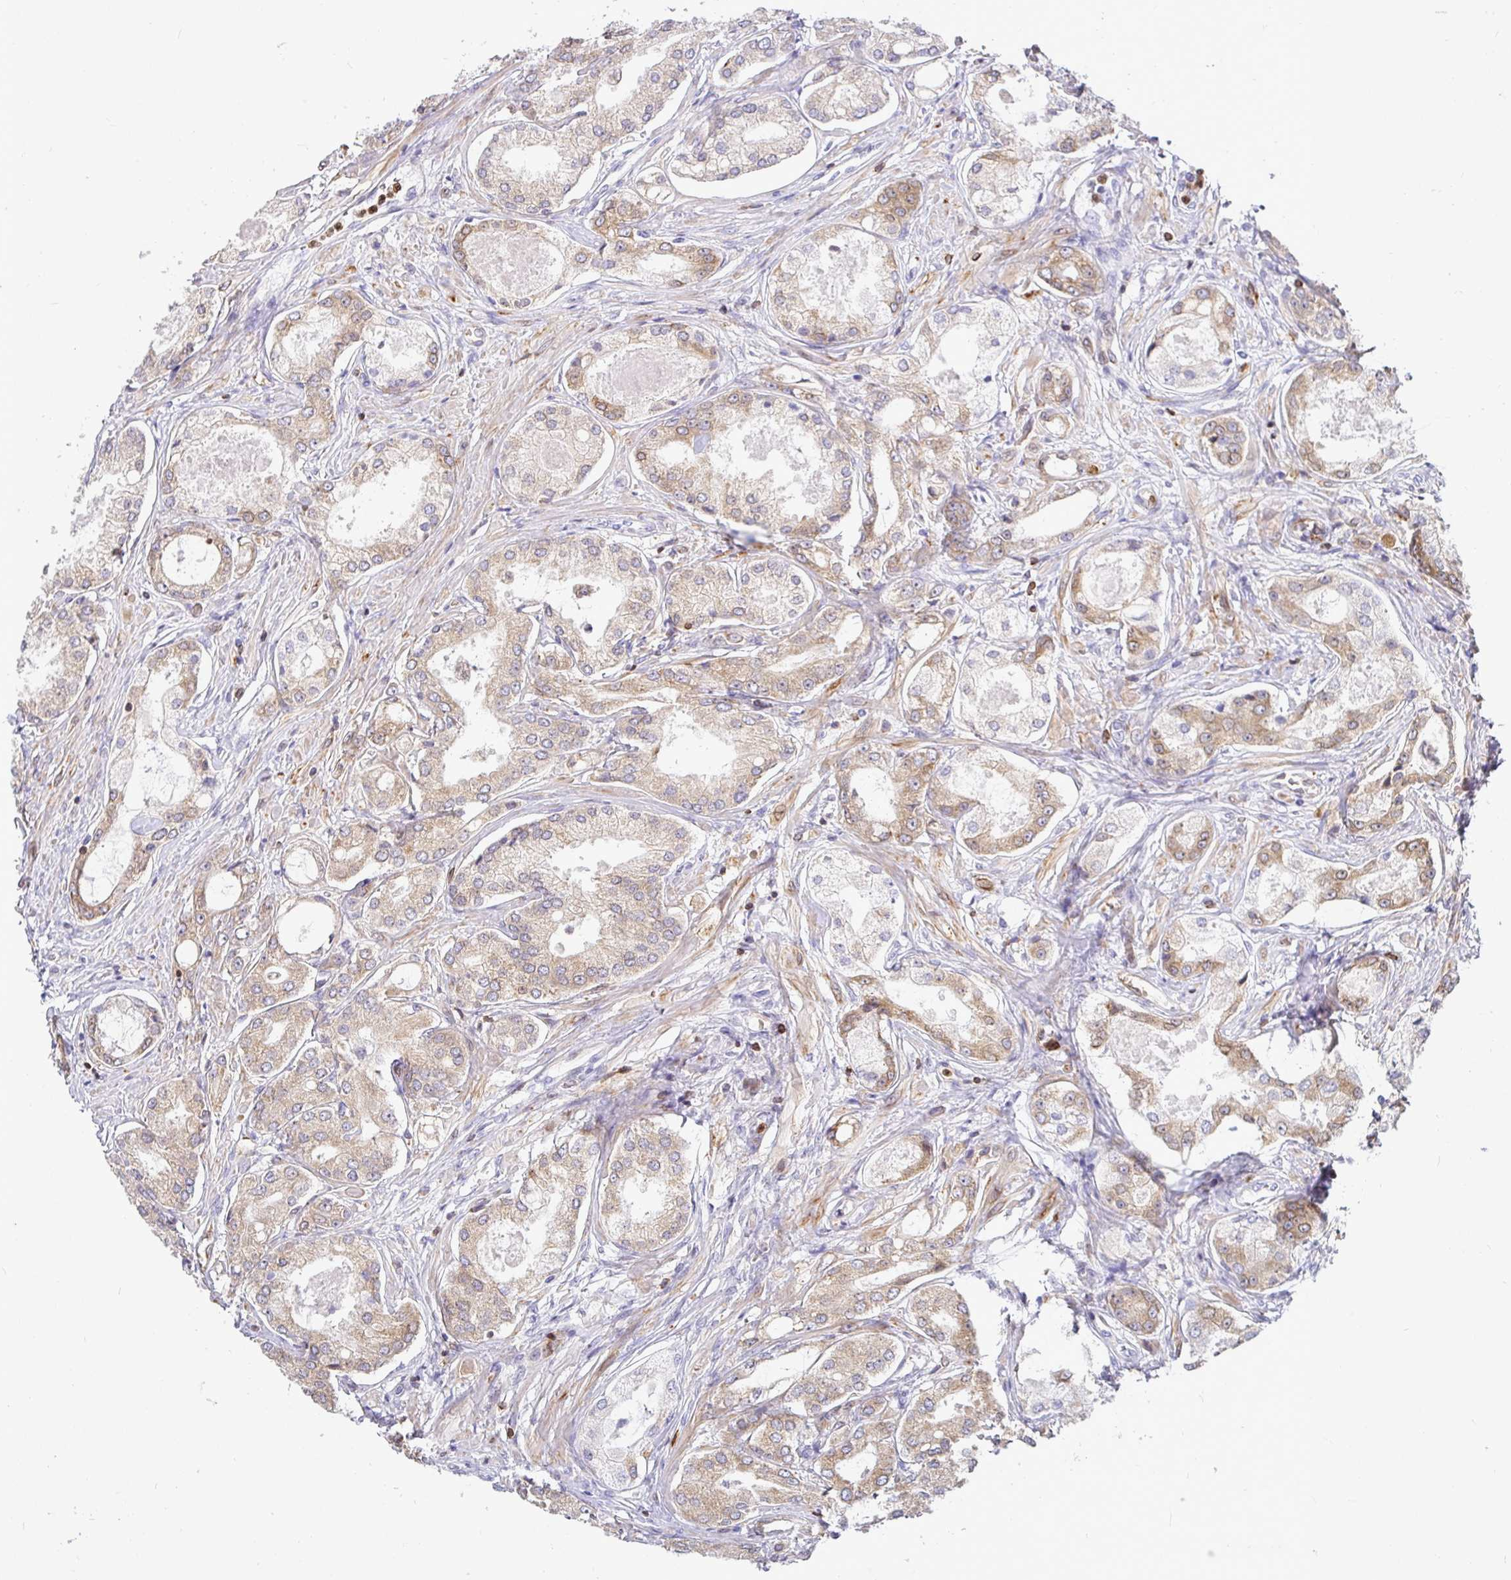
{"staining": {"intensity": "moderate", "quantity": "25%-75%", "location": "cytoplasmic/membranous"}, "tissue": "prostate cancer", "cell_type": "Tumor cells", "image_type": "cancer", "snomed": [{"axis": "morphology", "description": "Adenocarcinoma, Low grade"}, {"axis": "topography", "description": "Prostate"}], "caption": "A histopathology image showing moderate cytoplasmic/membranous staining in about 25%-75% of tumor cells in low-grade adenocarcinoma (prostate), as visualized by brown immunohistochemical staining.", "gene": "TP53I11", "patient": {"sex": "male", "age": 68}}